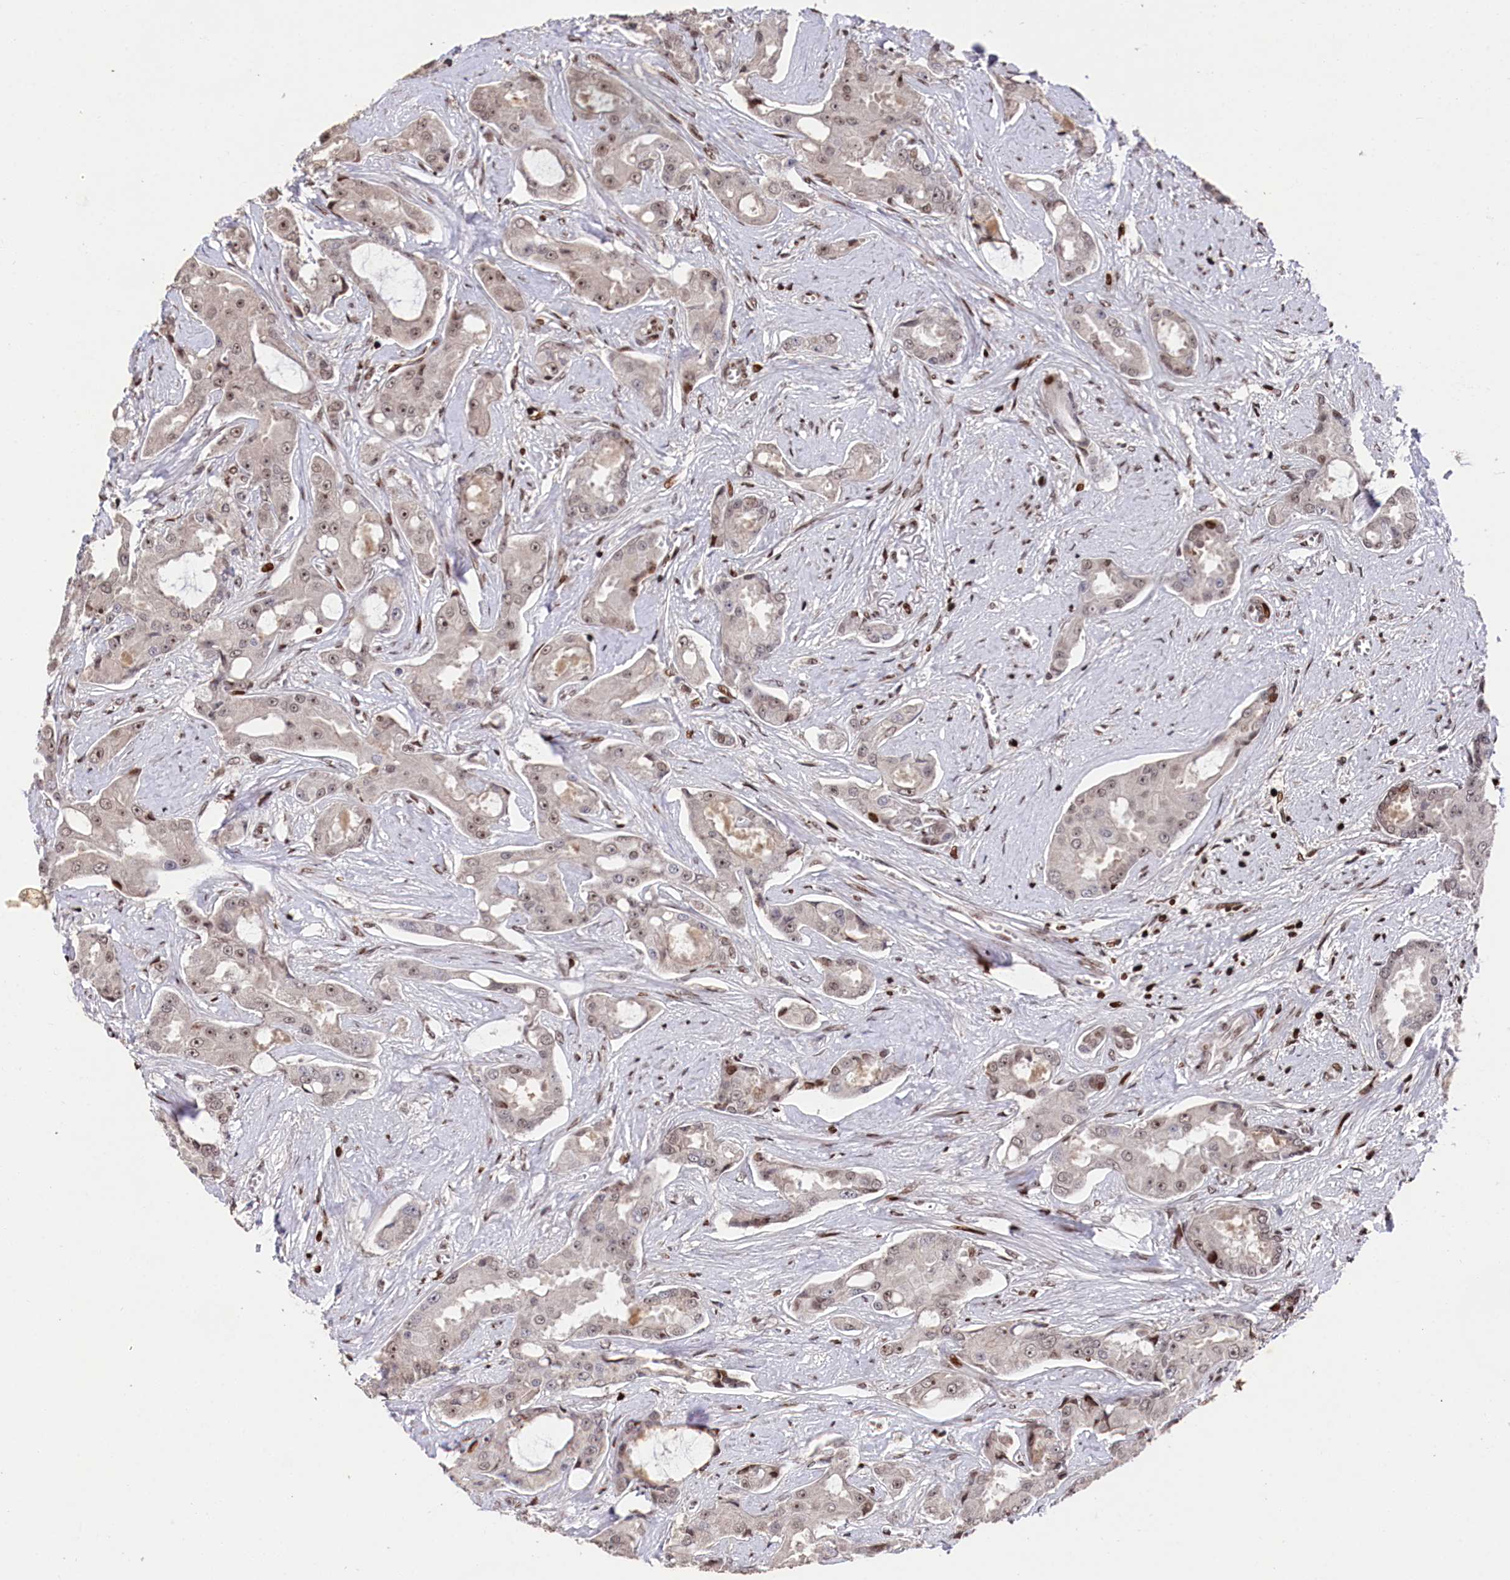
{"staining": {"intensity": "moderate", "quantity": "<25%", "location": "nuclear"}, "tissue": "prostate cancer", "cell_type": "Tumor cells", "image_type": "cancer", "snomed": [{"axis": "morphology", "description": "Adenocarcinoma, High grade"}, {"axis": "topography", "description": "Prostate"}], "caption": "Protein staining of prostate high-grade adenocarcinoma tissue reveals moderate nuclear expression in about <25% of tumor cells.", "gene": "MCF2L2", "patient": {"sex": "male", "age": 73}}